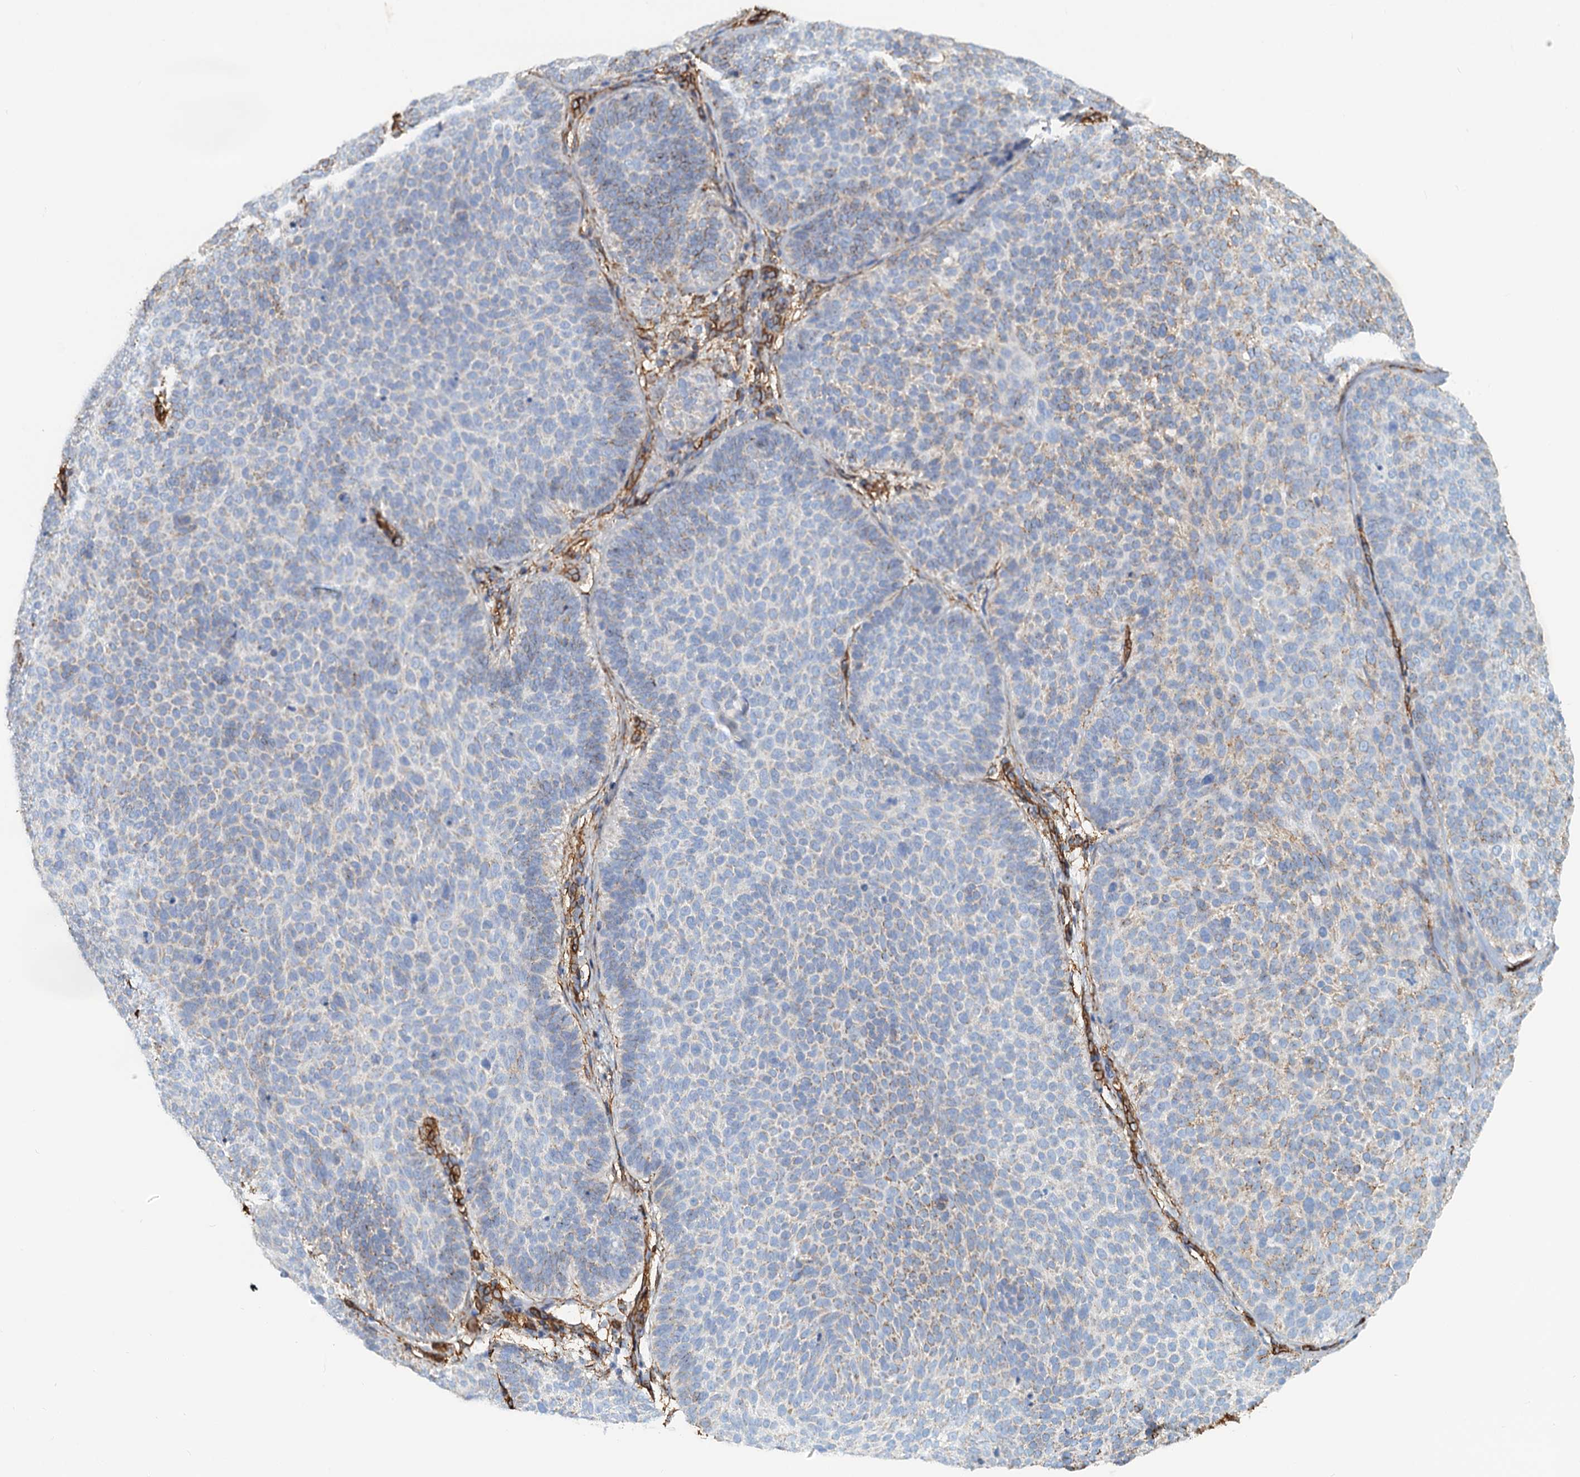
{"staining": {"intensity": "moderate", "quantity": "<25%", "location": "cytoplasmic/membranous"}, "tissue": "skin cancer", "cell_type": "Tumor cells", "image_type": "cancer", "snomed": [{"axis": "morphology", "description": "Basal cell carcinoma"}, {"axis": "topography", "description": "Skin"}], "caption": "A low amount of moderate cytoplasmic/membranous positivity is identified in about <25% of tumor cells in skin cancer tissue.", "gene": "DGKG", "patient": {"sex": "male", "age": 85}}